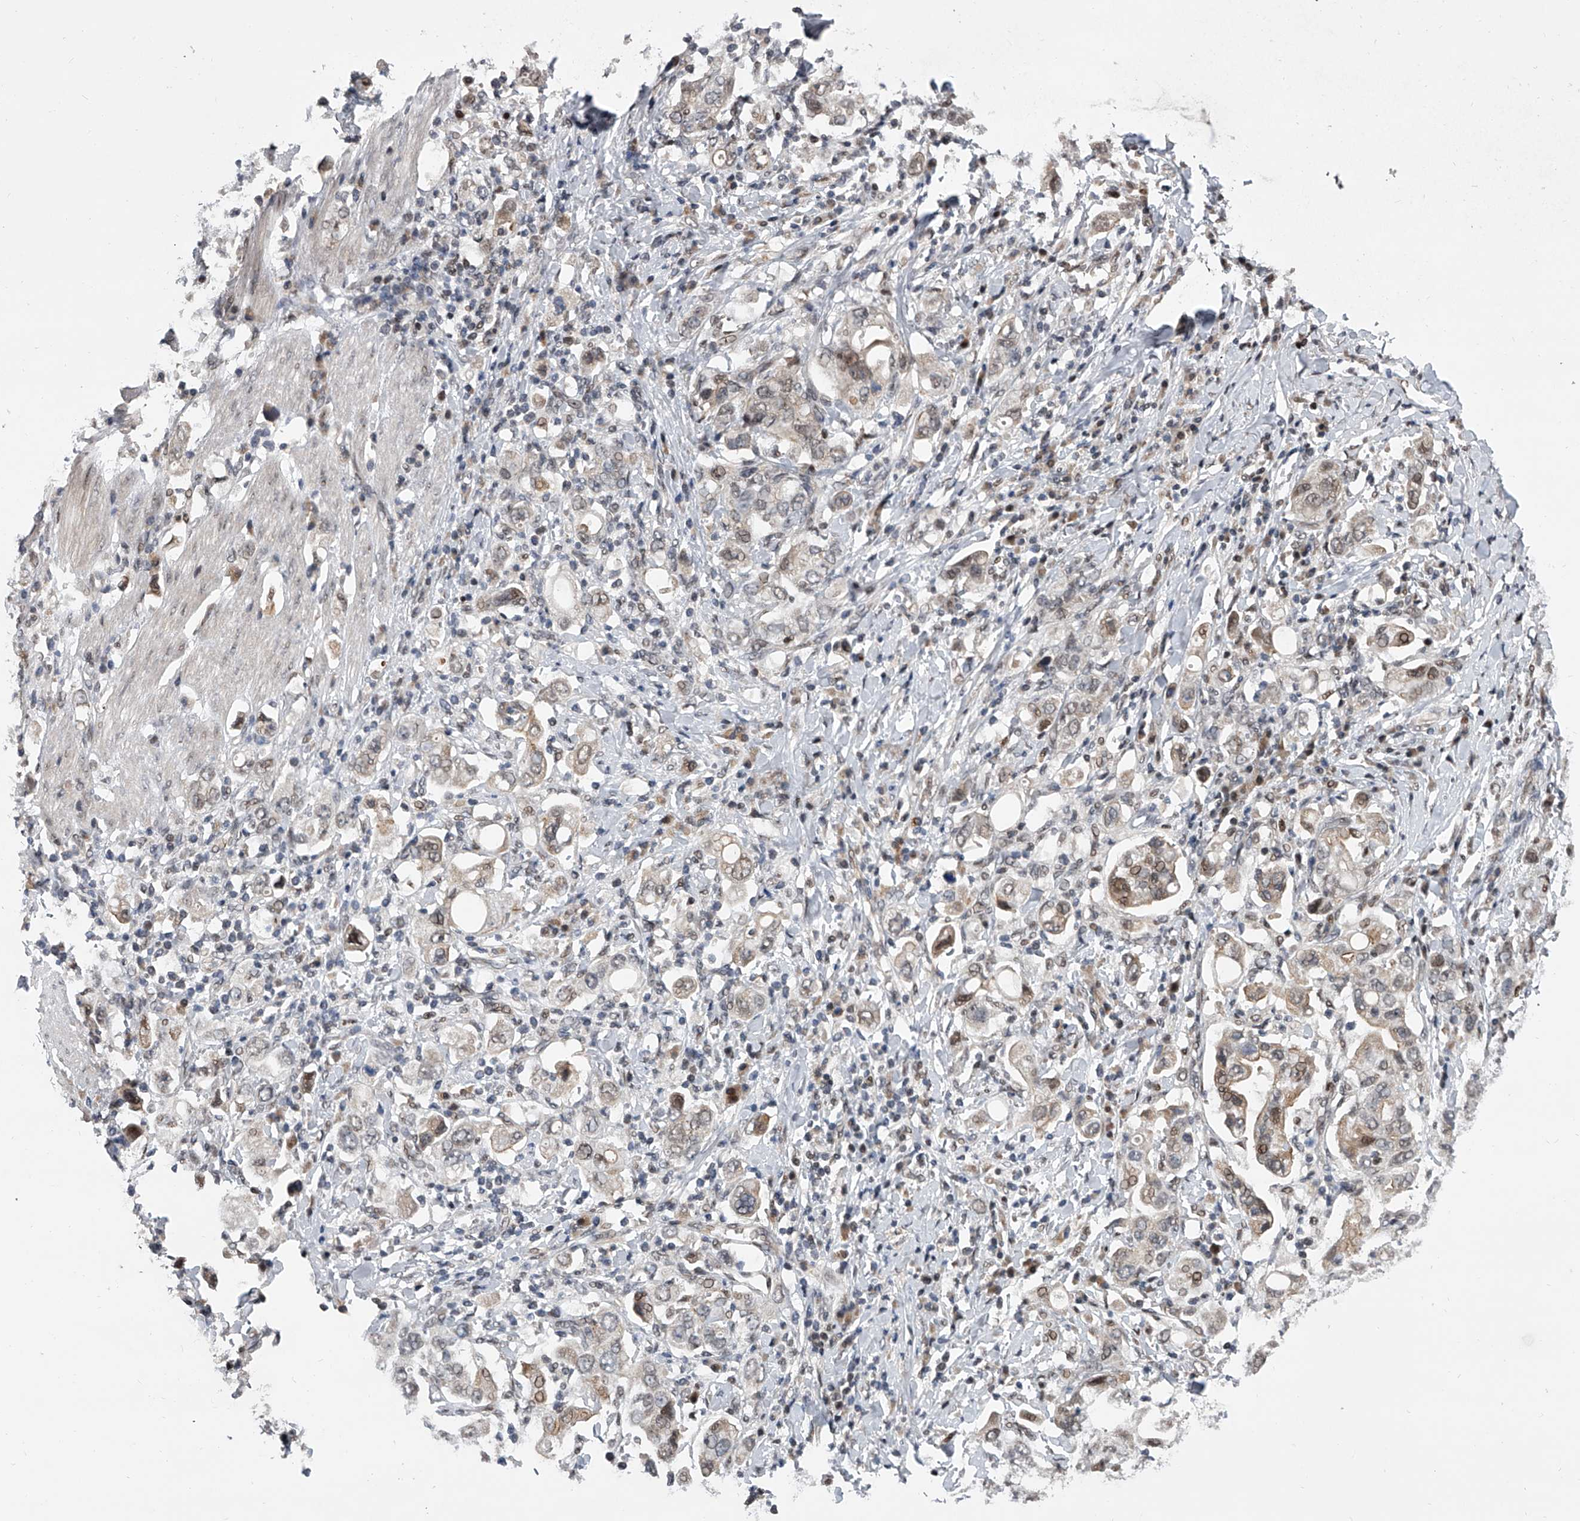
{"staining": {"intensity": "weak", "quantity": "25%-75%", "location": "nuclear"}, "tissue": "stomach cancer", "cell_type": "Tumor cells", "image_type": "cancer", "snomed": [{"axis": "morphology", "description": "Adenocarcinoma, NOS"}, {"axis": "topography", "description": "Stomach, upper"}], "caption": "Immunohistochemical staining of human stomach adenocarcinoma reveals low levels of weak nuclear positivity in approximately 25%-75% of tumor cells.", "gene": "ZNF426", "patient": {"sex": "male", "age": 62}}